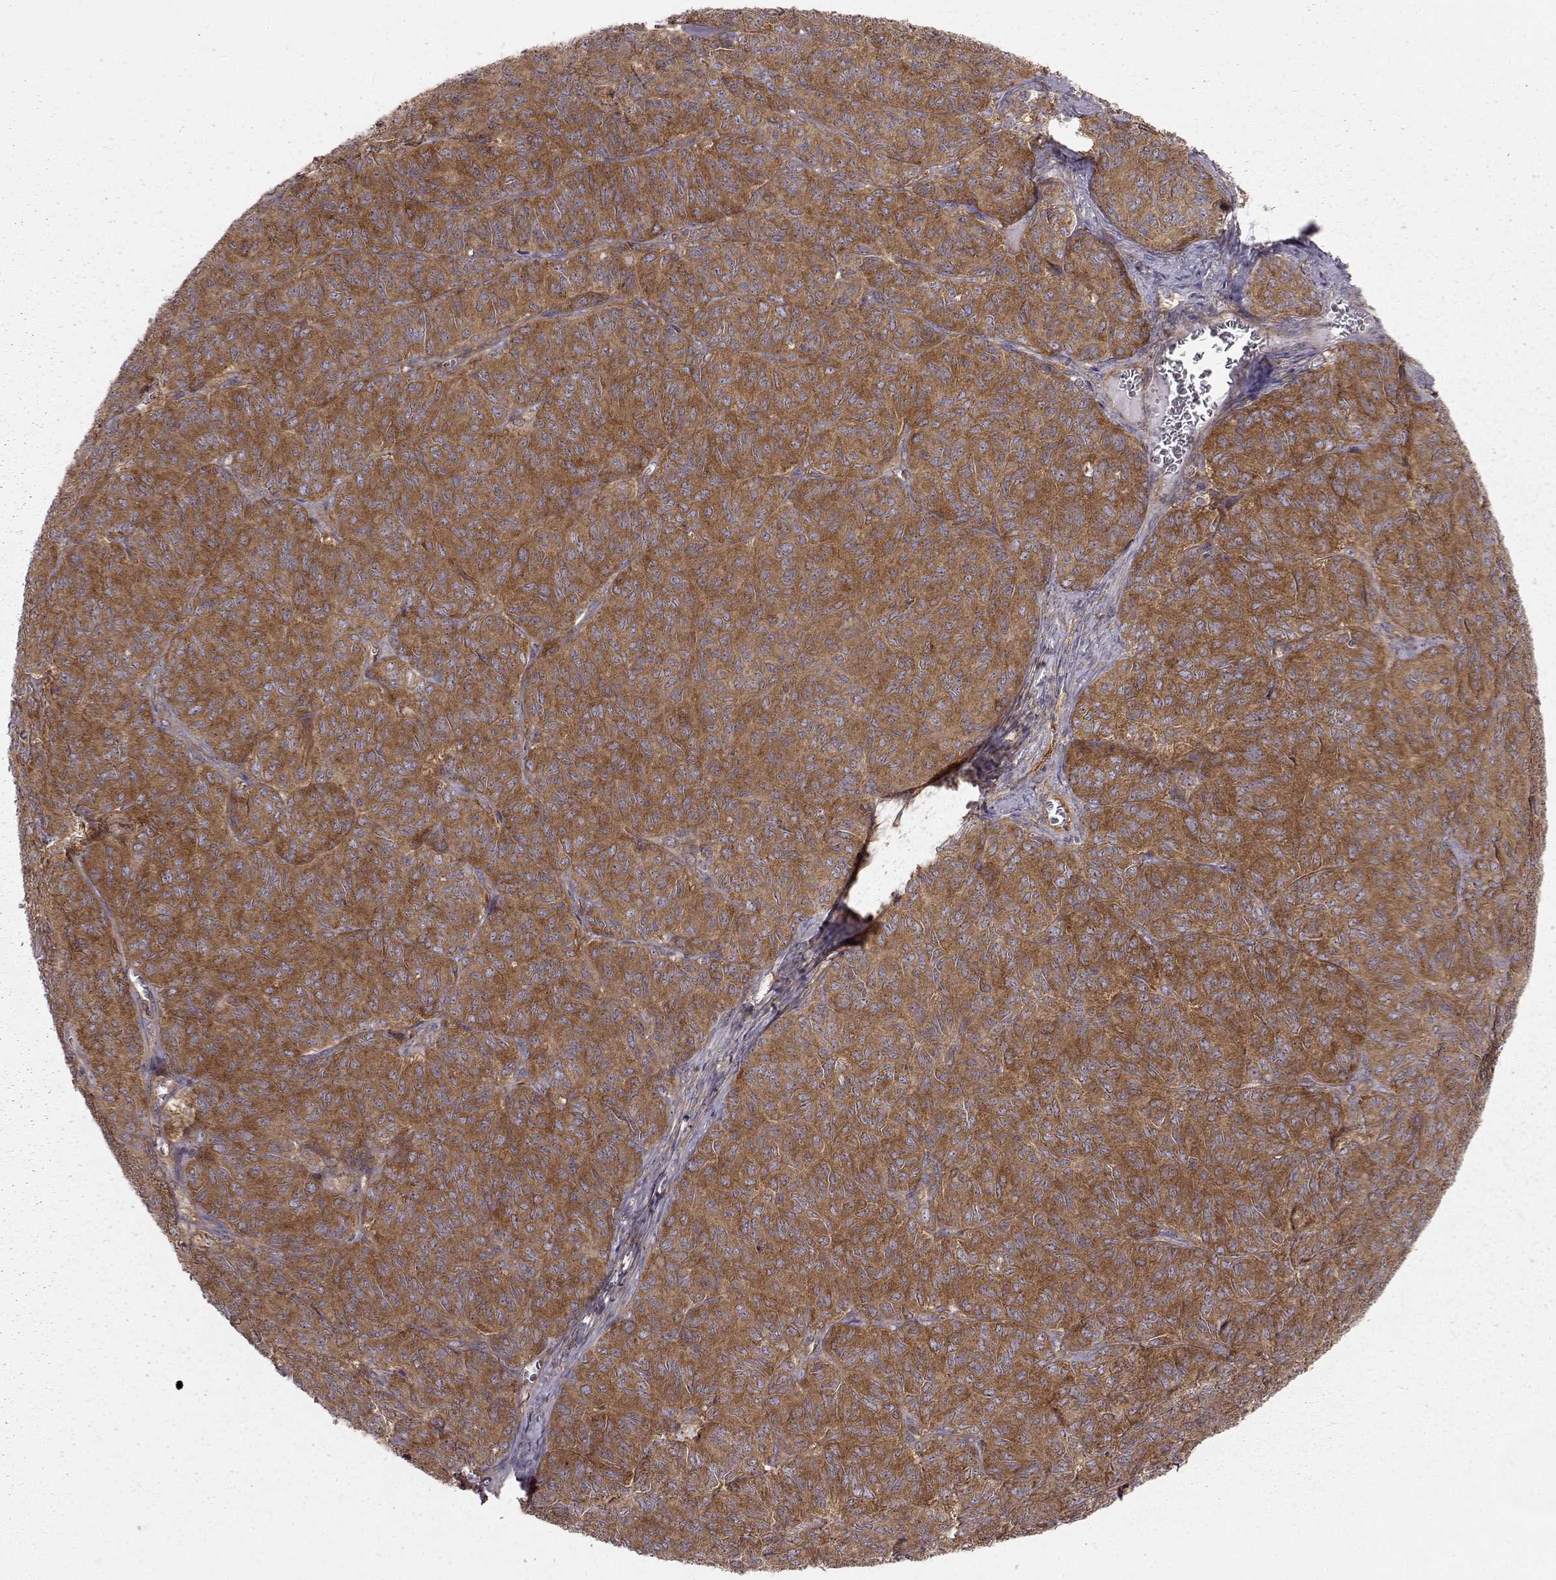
{"staining": {"intensity": "moderate", "quantity": ">75%", "location": "cytoplasmic/membranous"}, "tissue": "ovarian cancer", "cell_type": "Tumor cells", "image_type": "cancer", "snomed": [{"axis": "morphology", "description": "Carcinoma, endometroid"}, {"axis": "topography", "description": "Ovary"}], "caption": "Human ovarian cancer stained with a protein marker demonstrates moderate staining in tumor cells.", "gene": "RABGAP1", "patient": {"sex": "female", "age": 80}}